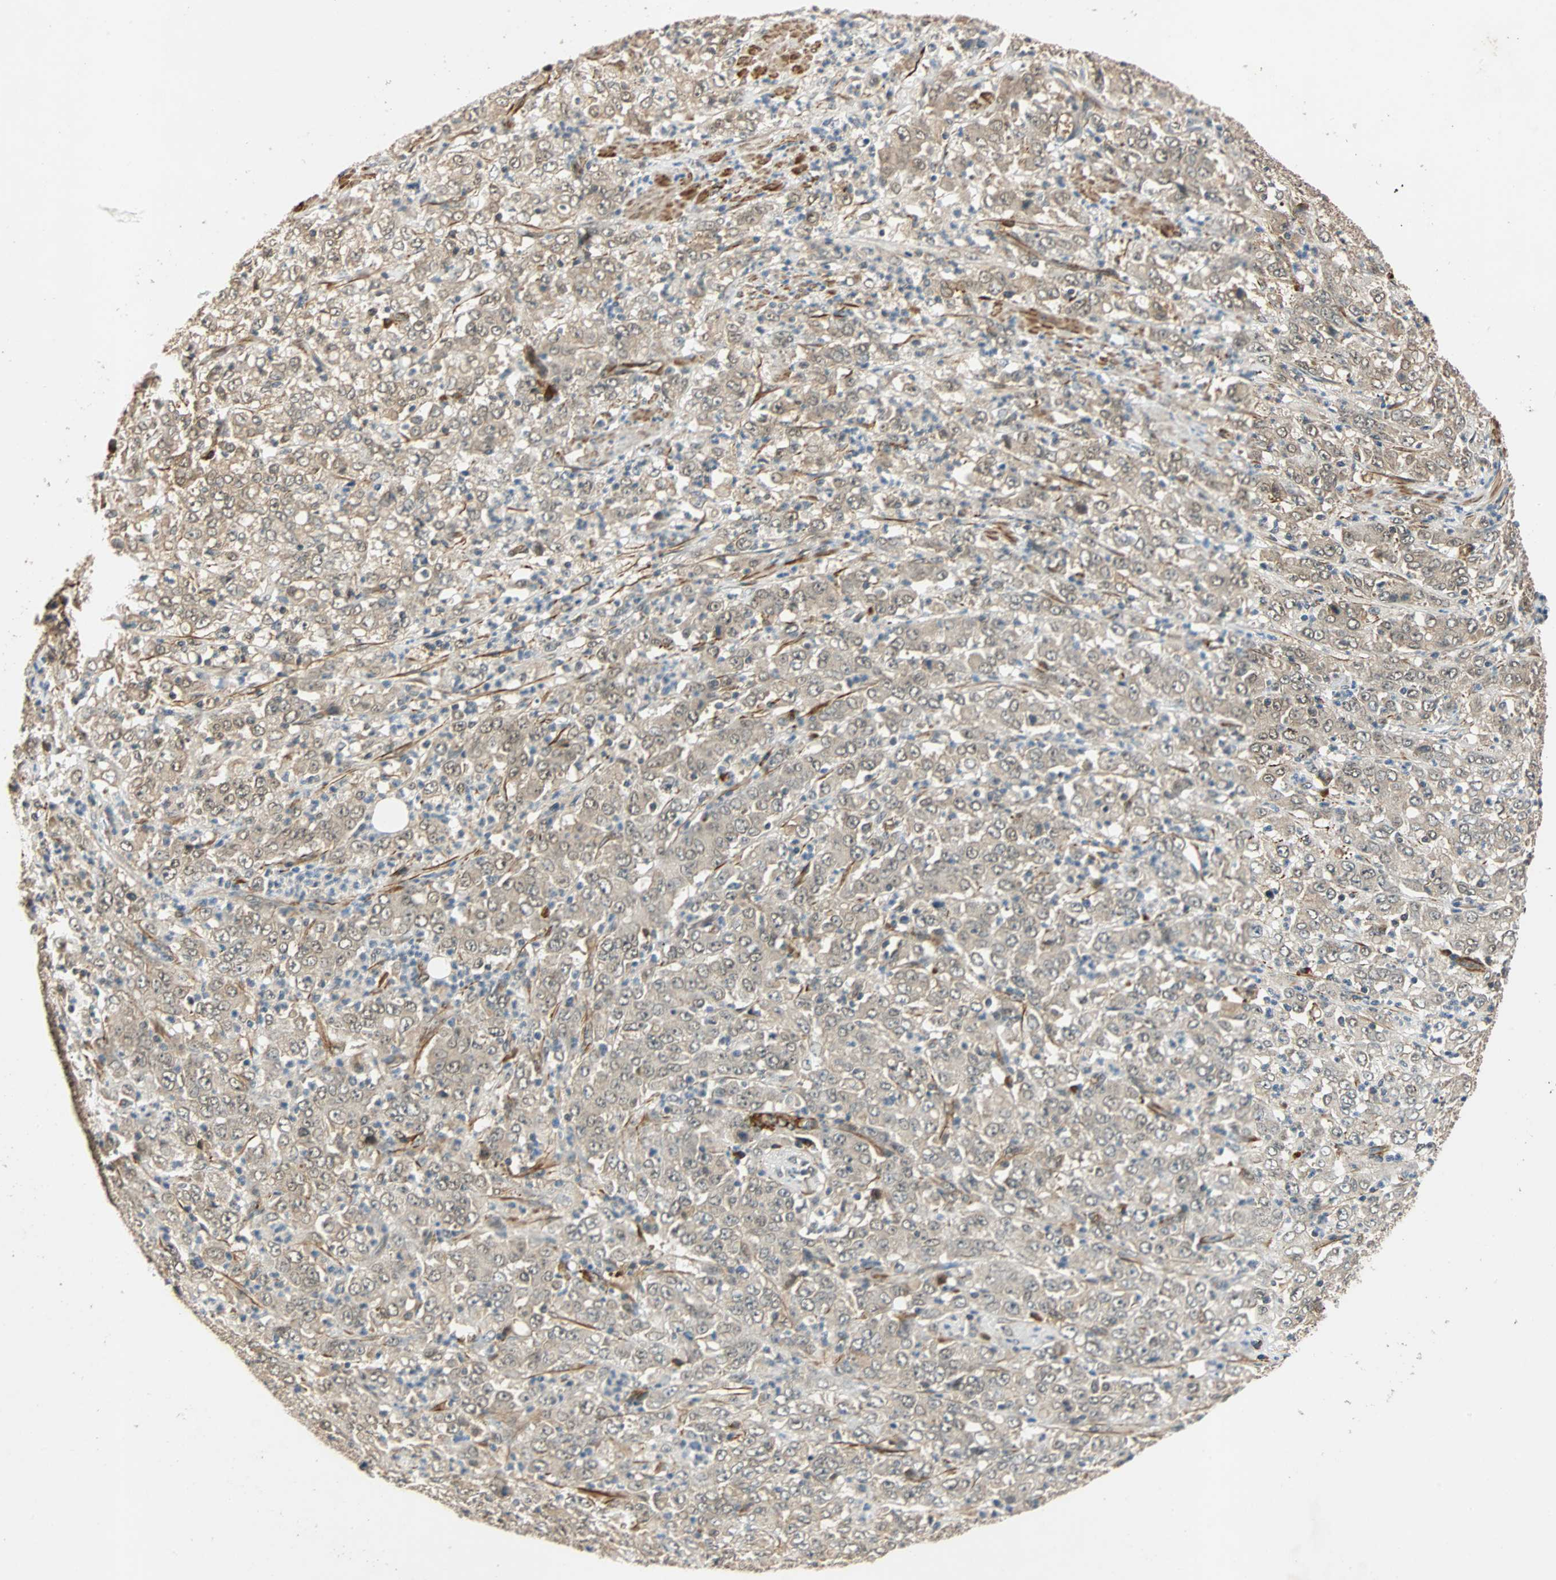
{"staining": {"intensity": "weak", "quantity": "<25%", "location": "cytoplasmic/membranous"}, "tissue": "stomach cancer", "cell_type": "Tumor cells", "image_type": "cancer", "snomed": [{"axis": "morphology", "description": "Adenocarcinoma, NOS"}, {"axis": "topography", "description": "Stomach, lower"}], "caption": "The IHC micrograph has no significant positivity in tumor cells of stomach cancer (adenocarcinoma) tissue. (DAB (3,3'-diaminobenzidine) immunohistochemistry, high magnification).", "gene": "QSER1", "patient": {"sex": "female", "age": 71}}